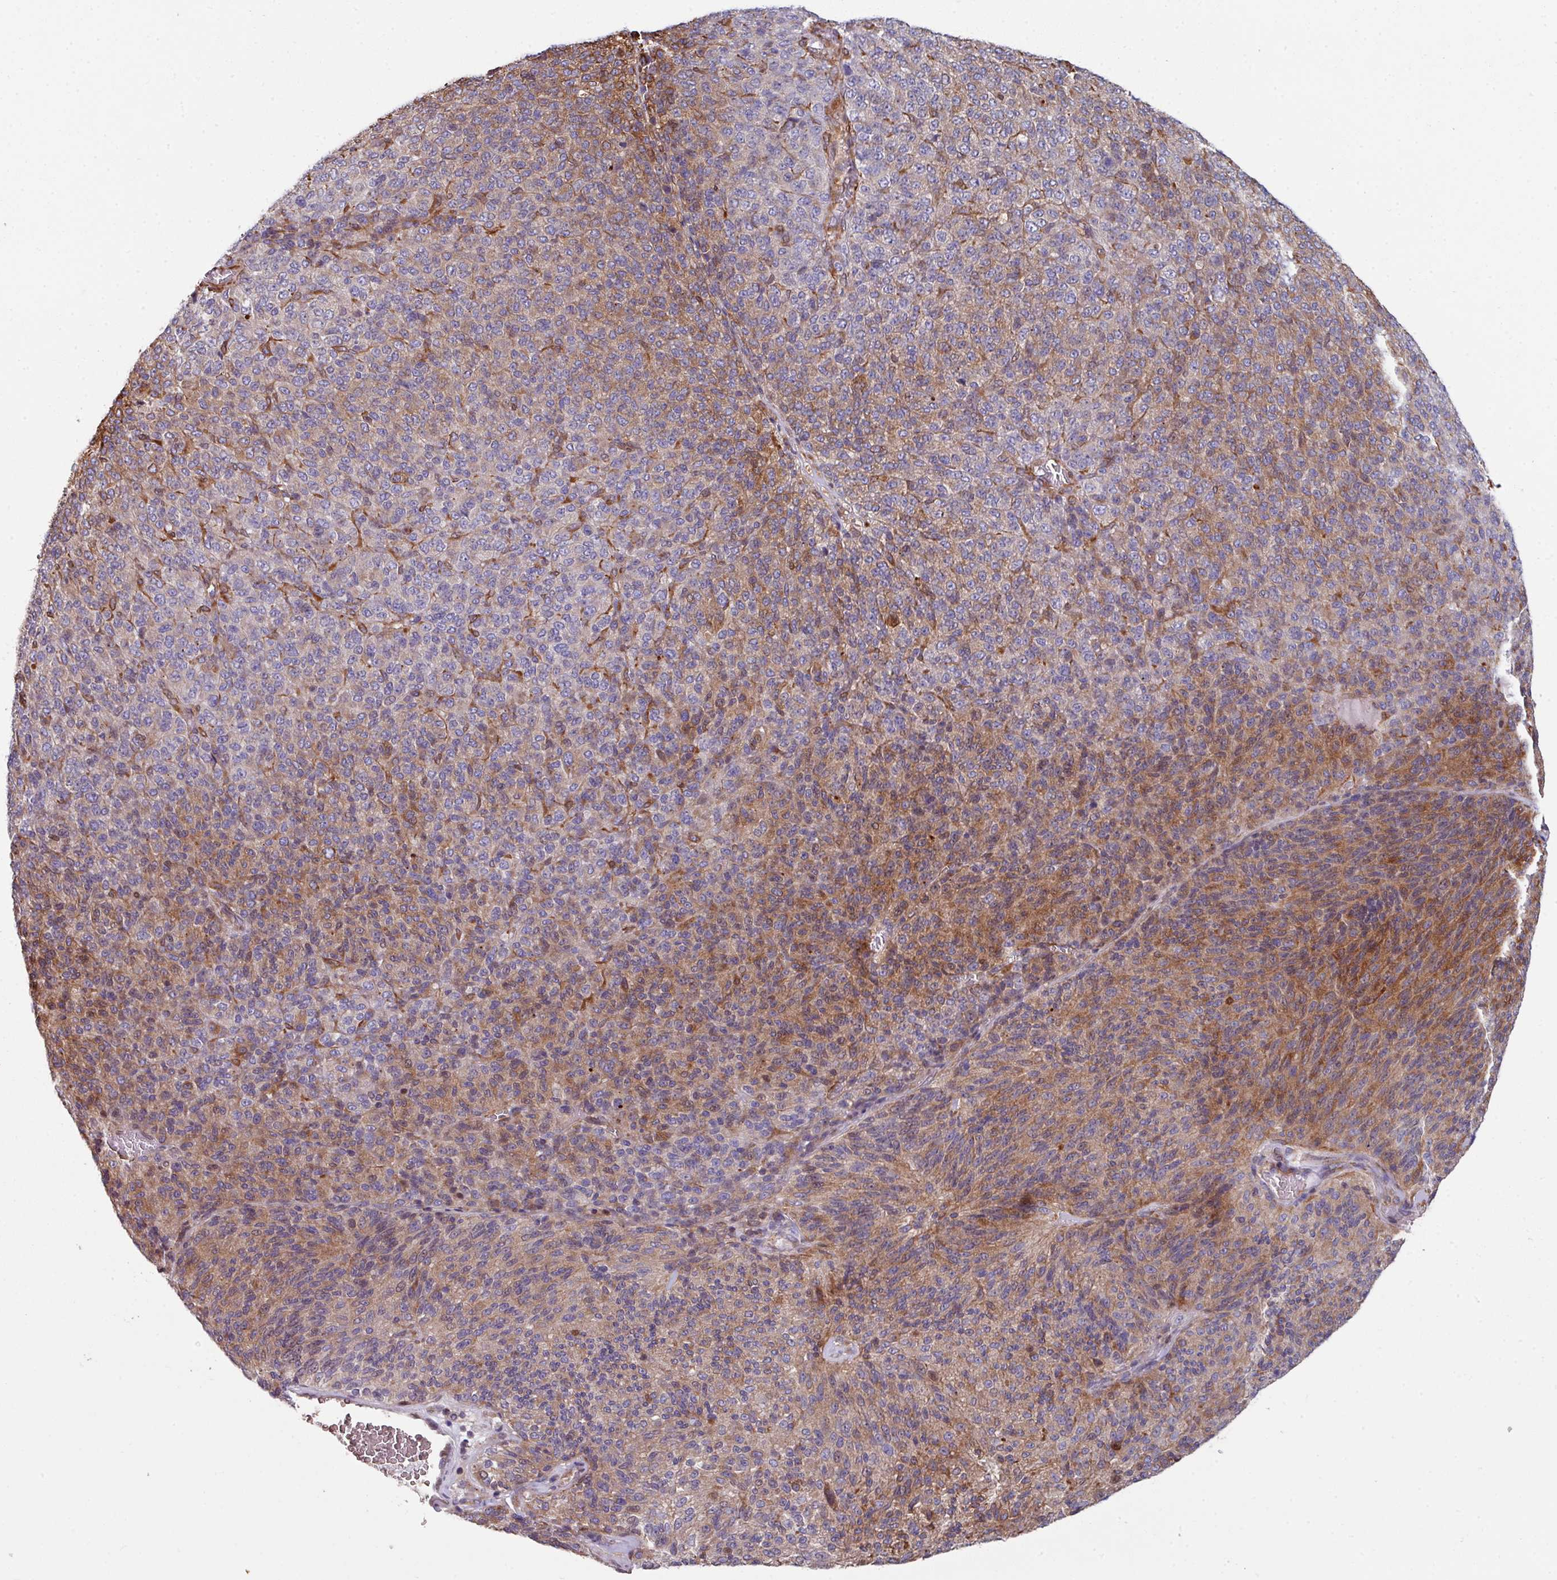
{"staining": {"intensity": "strong", "quantity": "25%-75%", "location": "cytoplasmic/membranous"}, "tissue": "melanoma", "cell_type": "Tumor cells", "image_type": "cancer", "snomed": [{"axis": "morphology", "description": "Malignant melanoma, Metastatic site"}, {"axis": "topography", "description": "Brain"}], "caption": "Immunohistochemistry (IHC) of melanoma displays high levels of strong cytoplasmic/membranous staining in approximately 25%-75% of tumor cells.", "gene": "ANO9", "patient": {"sex": "female", "age": 56}}